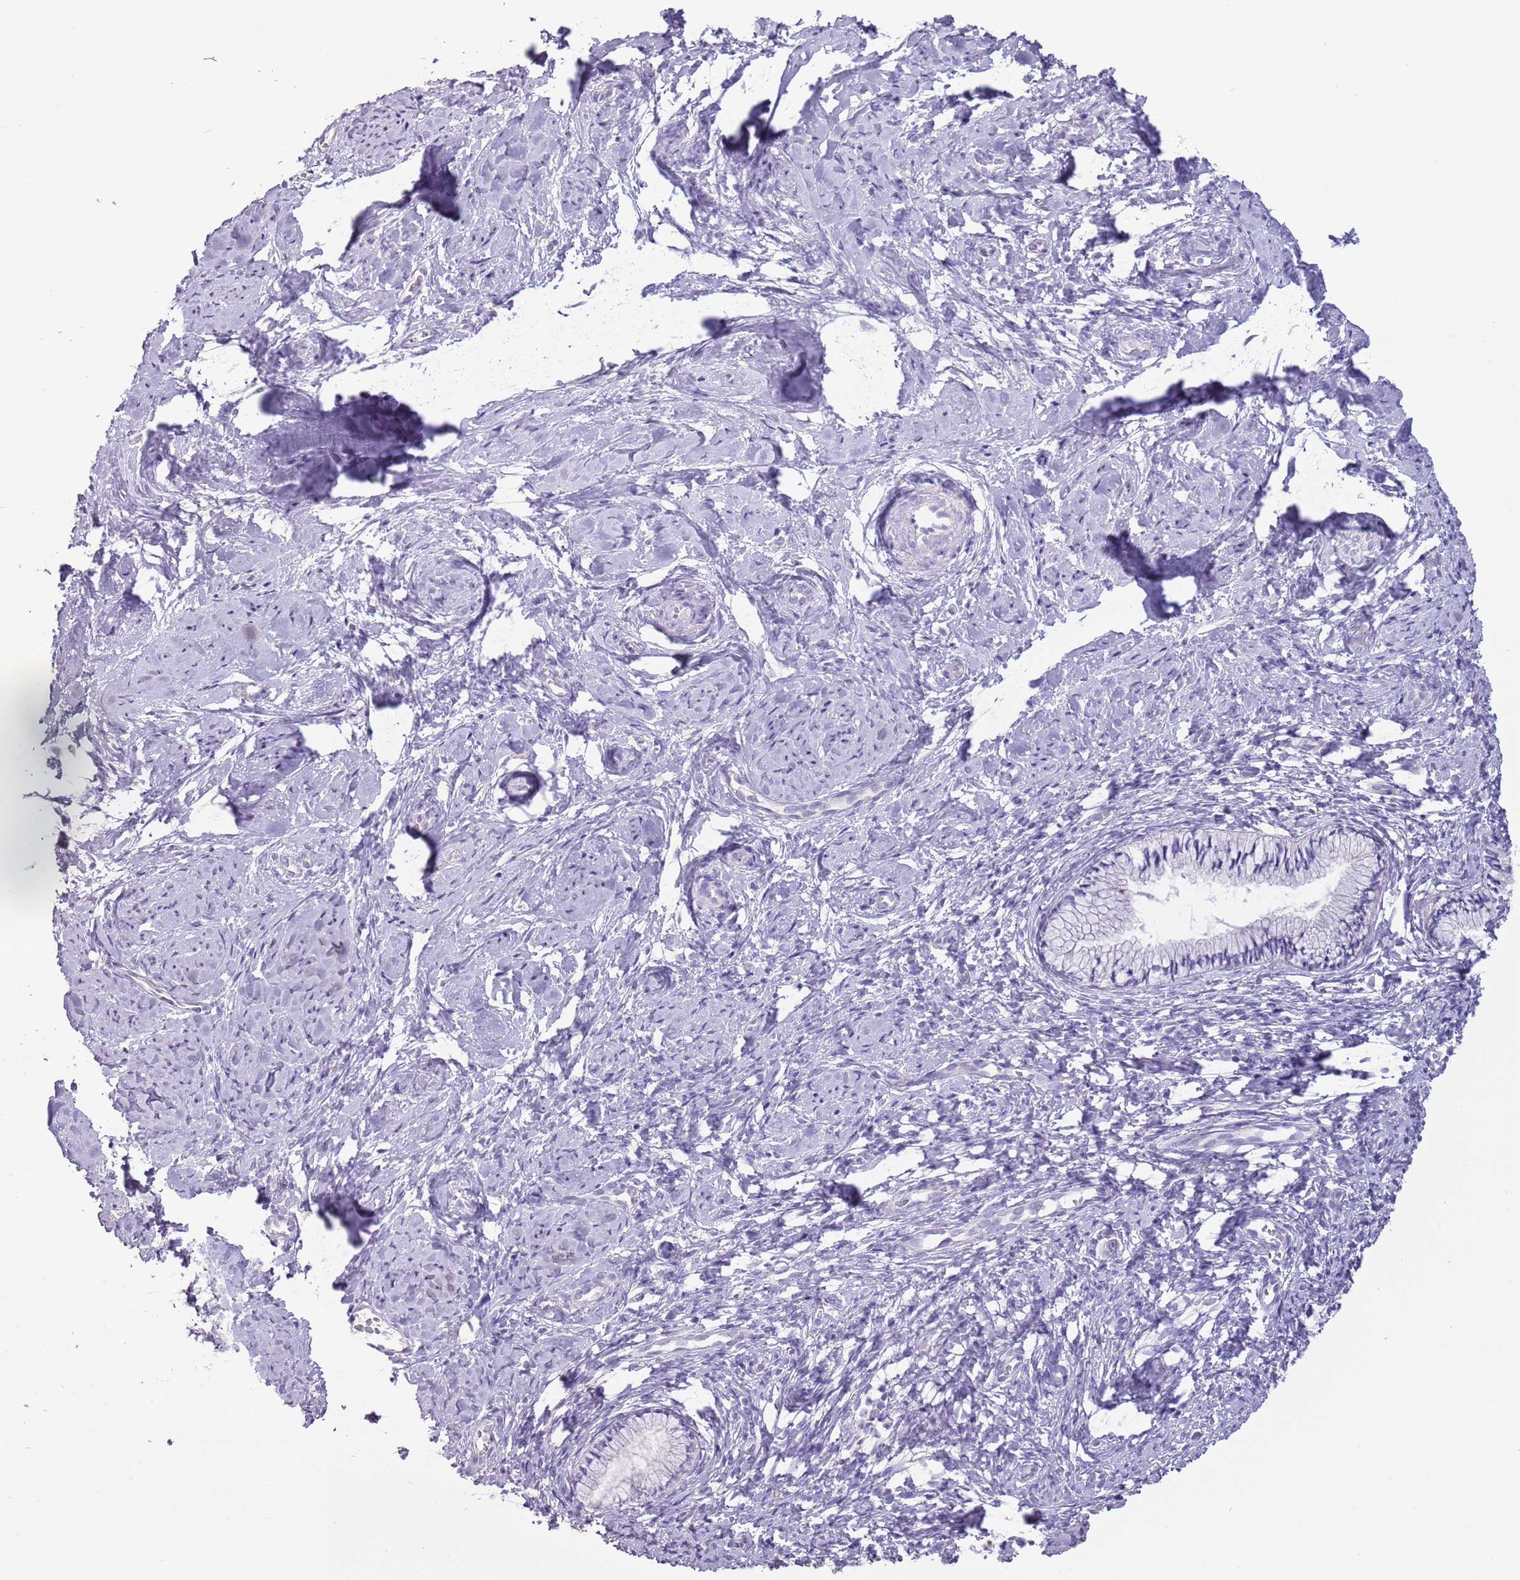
{"staining": {"intensity": "negative", "quantity": "none", "location": "none"}, "tissue": "cervix", "cell_type": "Glandular cells", "image_type": "normal", "snomed": [{"axis": "morphology", "description": "Normal tissue, NOS"}, {"axis": "topography", "description": "Cervix"}], "caption": "Glandular cells show no significant protein positivity in unremarkable cervix.", "gene": "BLOC1S2", "patient": {"sex": "female", "age": 57}}